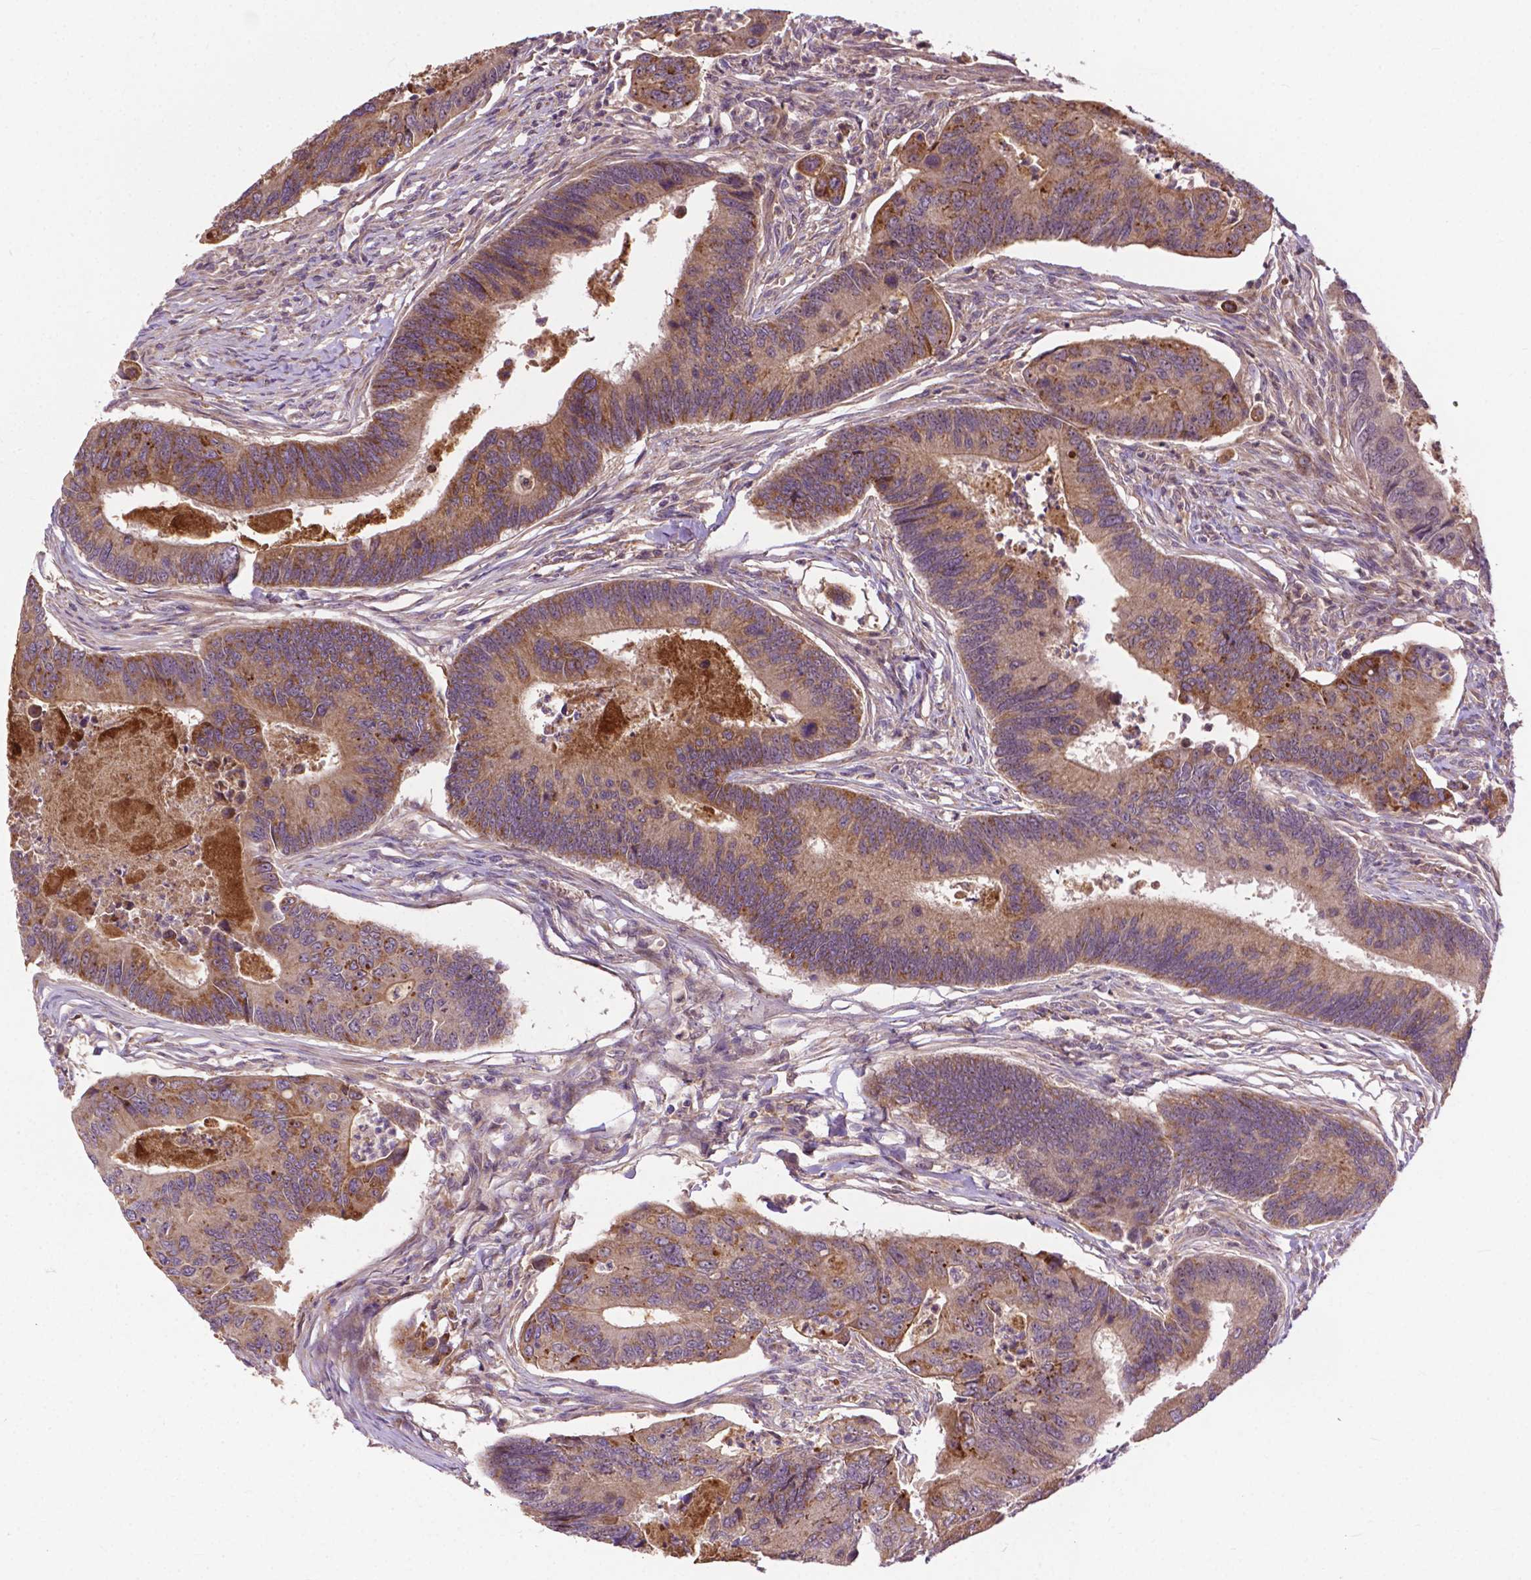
{"staining": {"intensity": "moderate", "quantity": ">75%", "location": "cytoplasmic/membranous"}, "tissue": "colorectal cancer", "cell_type": "Tumor cells", "image_type": "cancer", "snomed": [{"axis": "morphology", "description": "Adenocarcinoma, NOS"}, {"axis": "topography", "description": "Colon"}], "caption": "Immunohistochemistry histopathology image of human colorectal cancer (adenocarcinoma) stained for a protein (brown), which demonstrates medium levels of moderate cytoplasmic/membranous expression in about >75% of tumor cells.", "gene": "PARP3", "patient": {"sex": "female", "age": 67}}